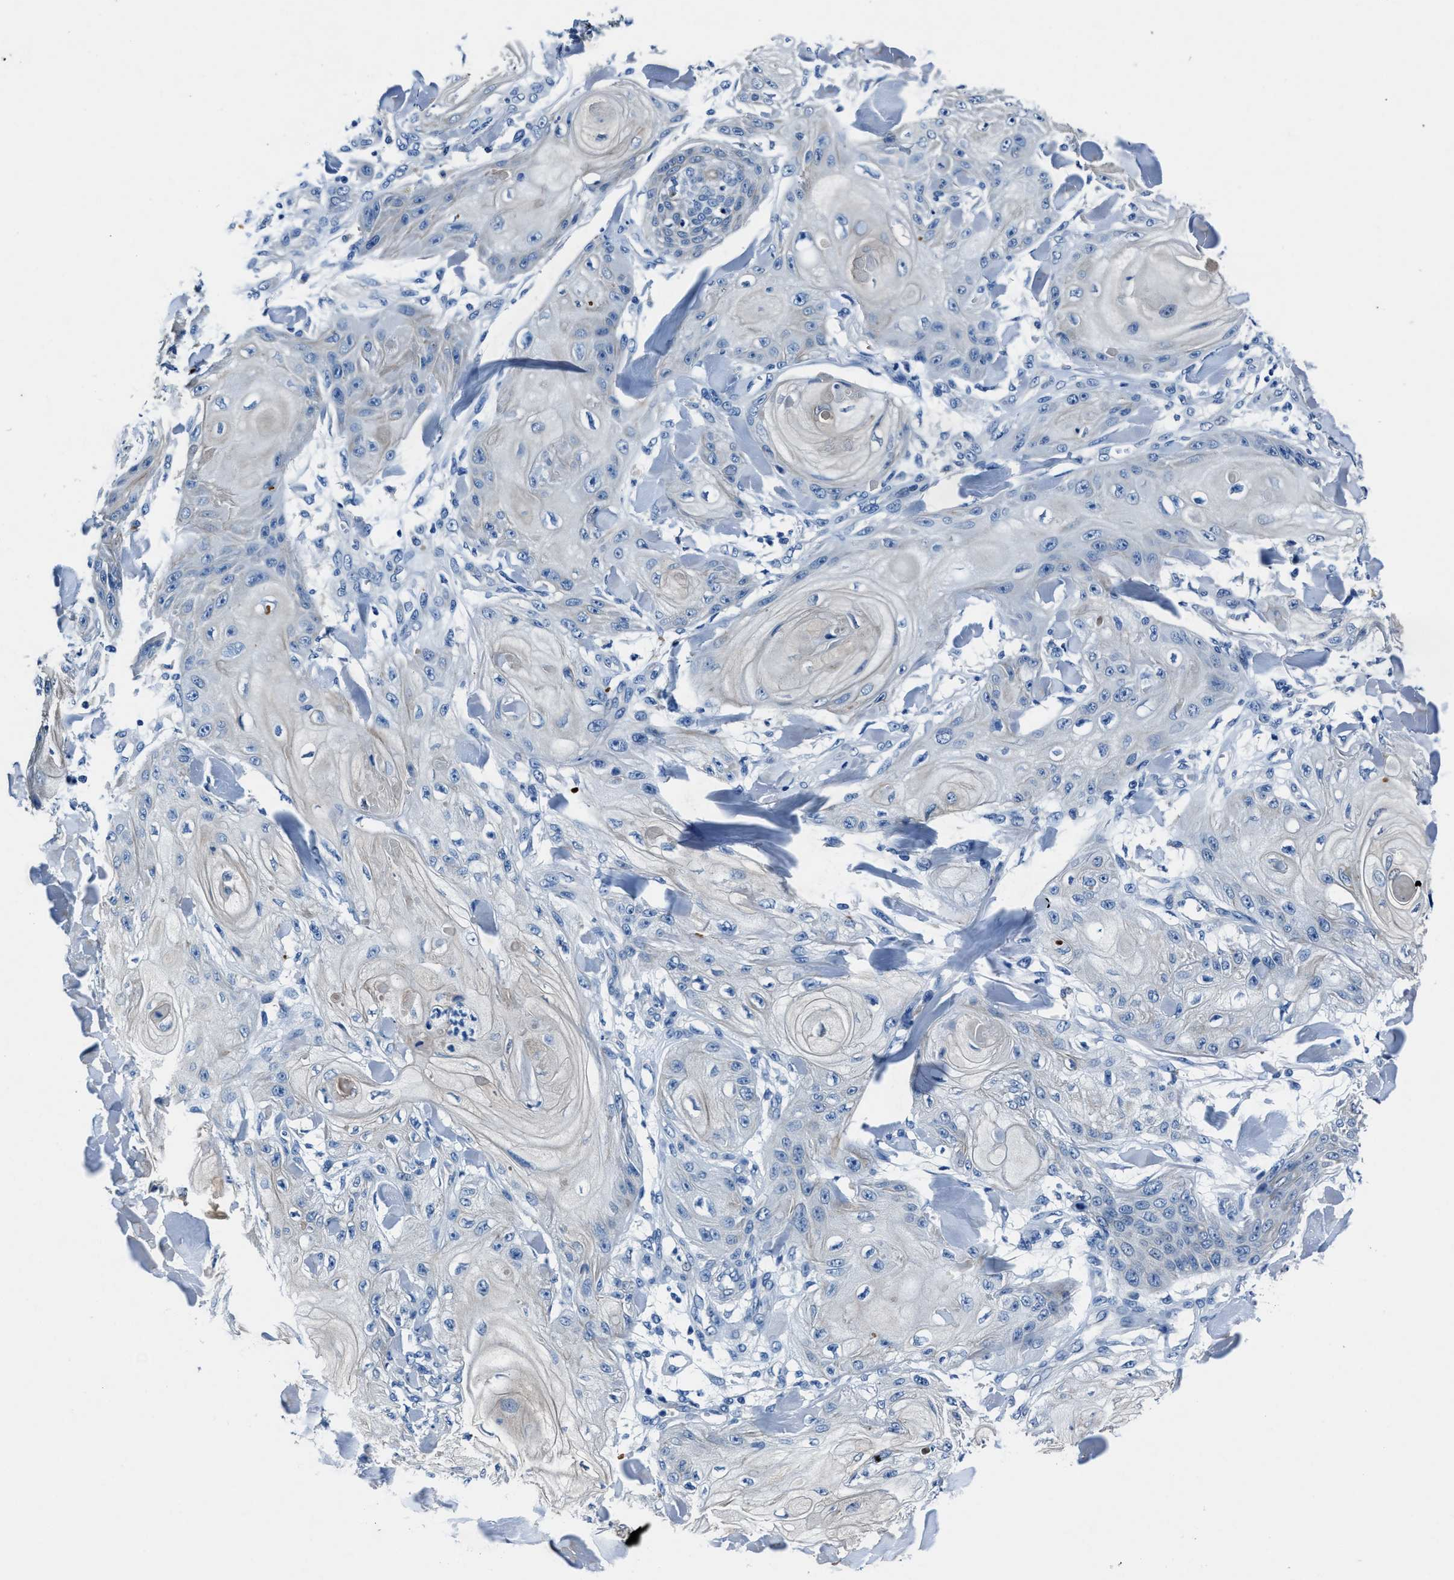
{"staining": {"intensity": "negative", "quantity": "none", "location": "none"}, "tissue": "skin cancer", "cell_type": "Tumor cells", "image_type": "cancer", "snomed": [{"axis": "morphology", "description": "Squamous cell carcinoma, NOS"}, {"axis": "topography", "description": "Skin"}], "caption": "The immunohistochemistry (IHC) micrograph has no significant positivity in tumor cells of squamous cell carcinoma (skin) tissue. (DAB (3,3'-diaminobenzidine) IHC with hematoxylin counter stain).", "gene": "NACAD", "patient": {"sex": "male", "age": 74}}